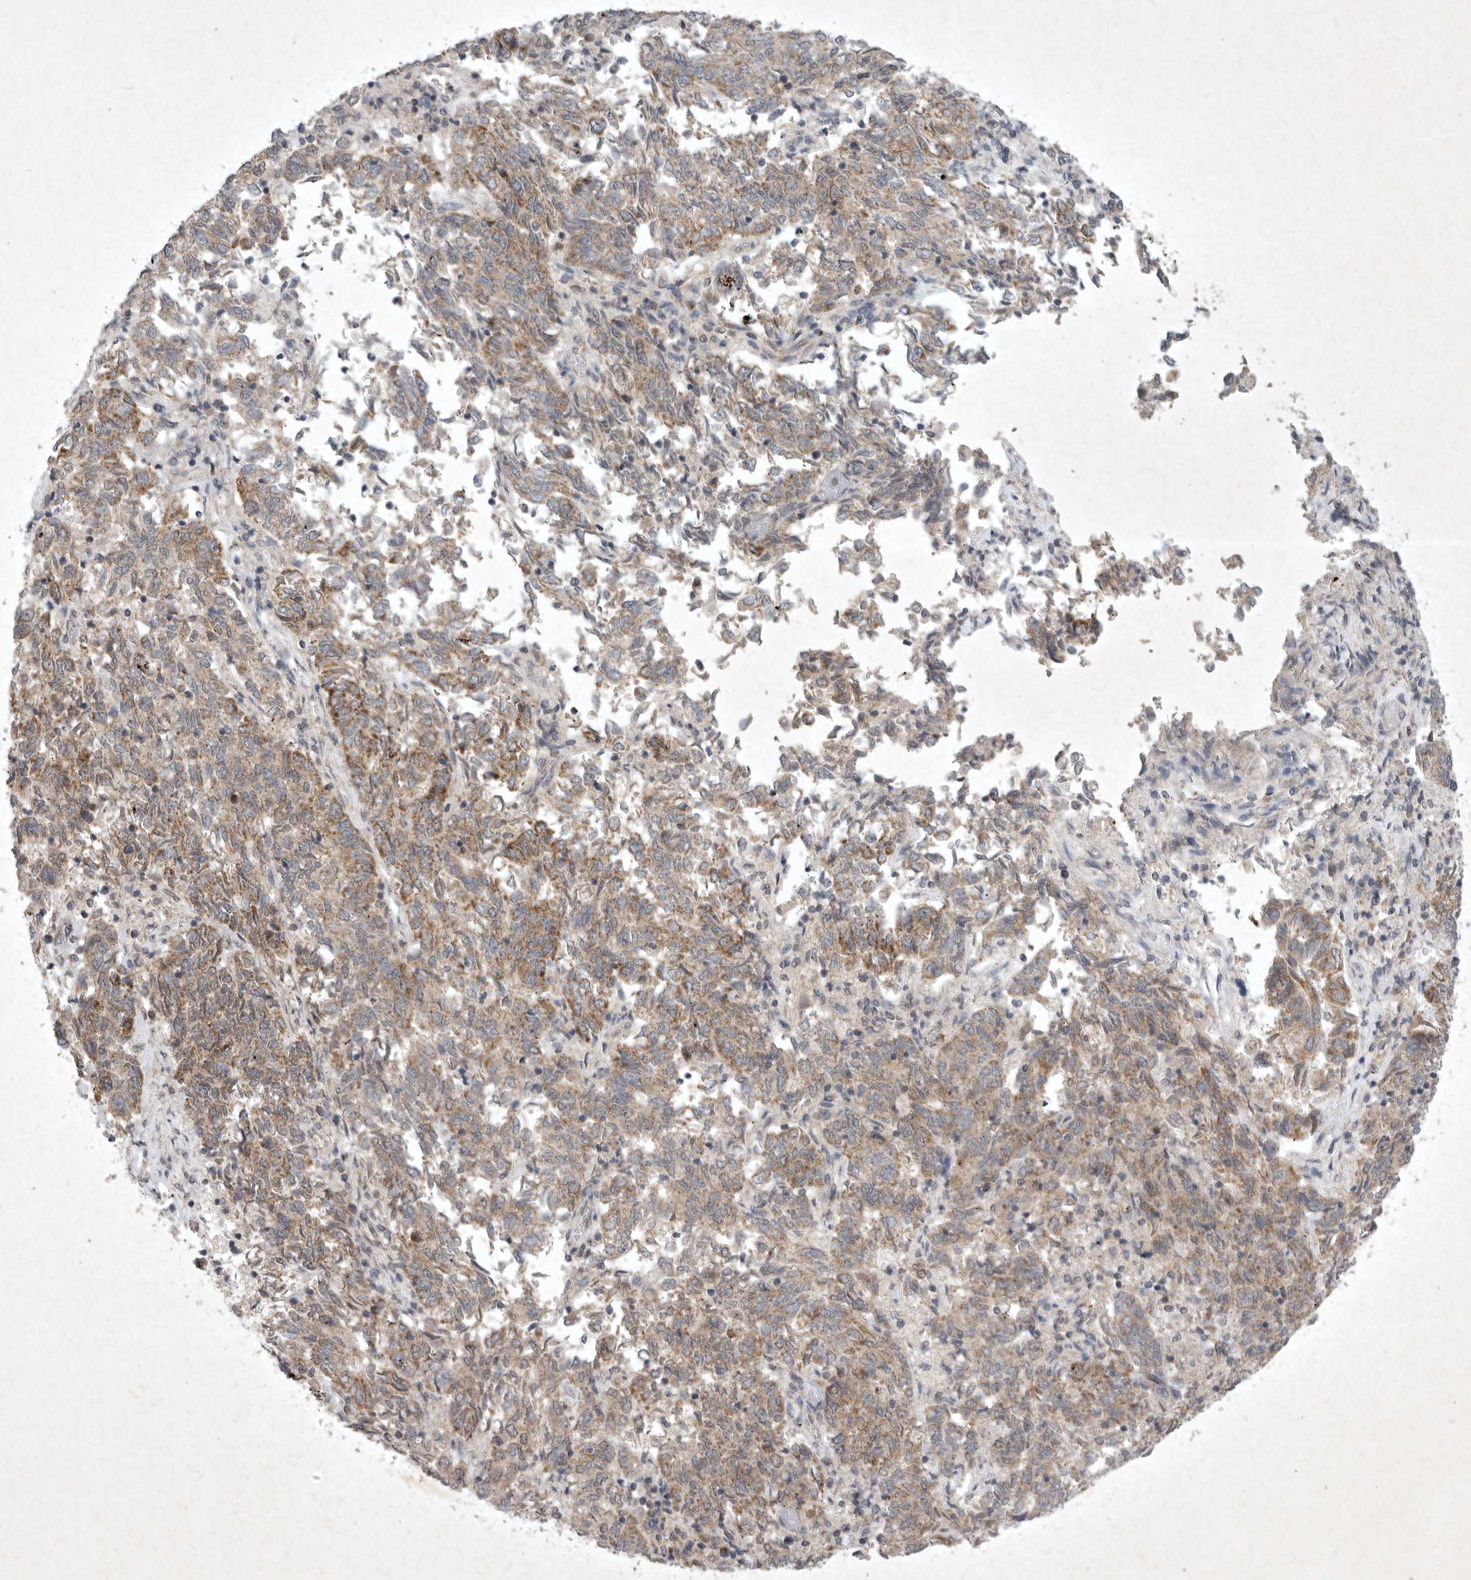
{"staining": {"intensity": "moderate", "quantity": ">75%", "location": "cytoplasmic/membranous"}, "tissue": "endometrial cancer", "cell_type": "Tumor cells", "image_type": "cancer", "snomed": [{"axis": "morphology", "description": "Adenocarcinoma, NOS"}, {"axis": "topography", "description": "Endometrium"}], "caption": "This is an image of IHC staining of endometrial adenocarcinoma, which shows moderate staining in the cytoplasmic/membranous of tumor cells.", "gene": "DDR1", "patient": {"sex": "female", "age": 80}}